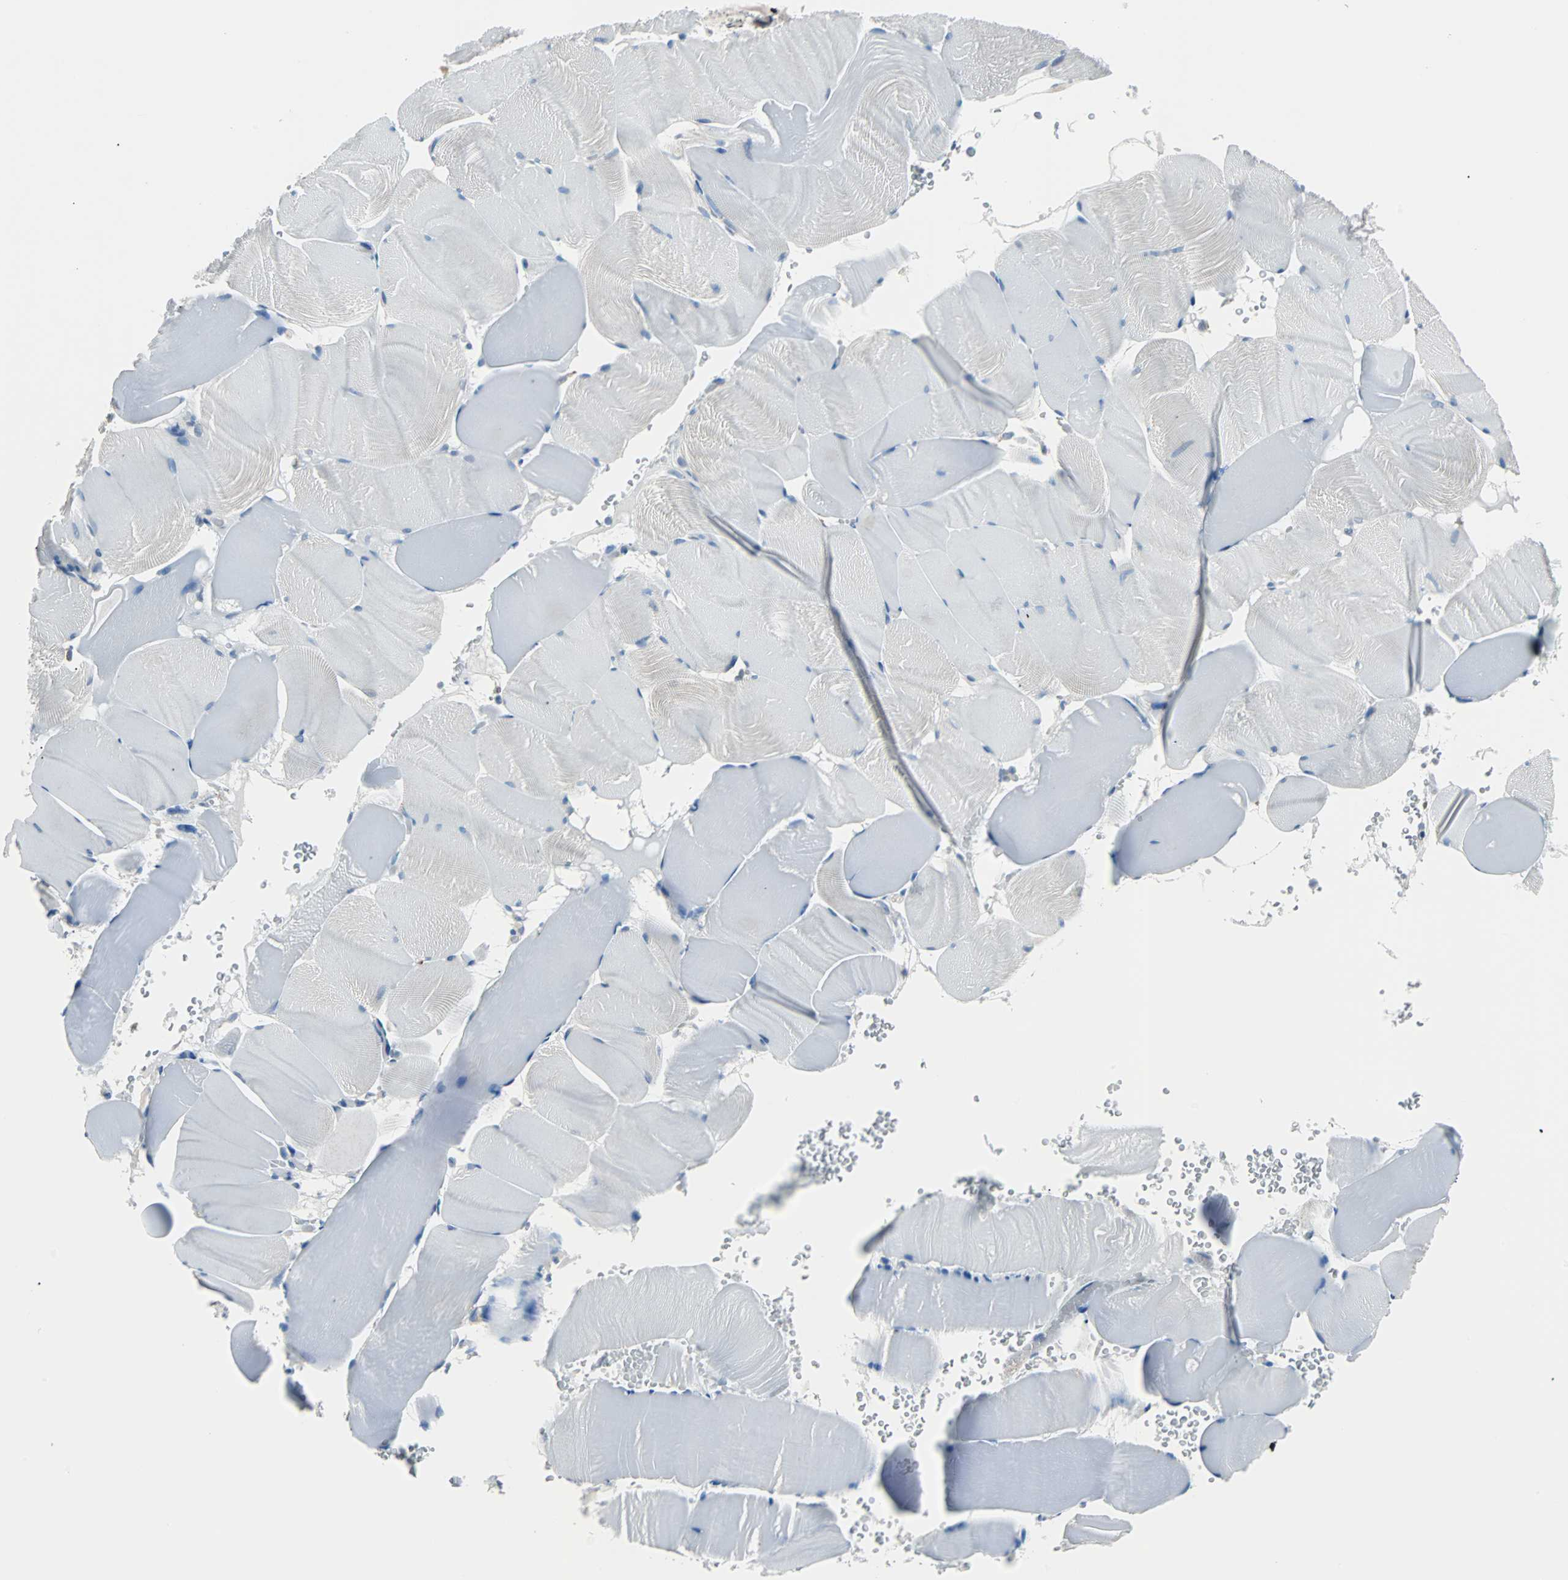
{"staining": {"intensity": "weak", "quantity": "25%-75%", "location": "cytoplasmic/membranous"}, "tissue": "skeletal muscle", "cell_type": "Myocytes", "image_type": "normal", "snomed": [{"axis": "morphology", "description": "Normal tissue, NOS"}, {"axis": "topography", "description": "Skeletal muscle"}], "caption": "Myocytes exhibit low levels of weak cytoplasmic/membranous positivity in approximately 25%-75% of cells in unremarkable skeletal muscle.", "gene": "PDIA4", "patient": {"sex": "male", "age": 62}}